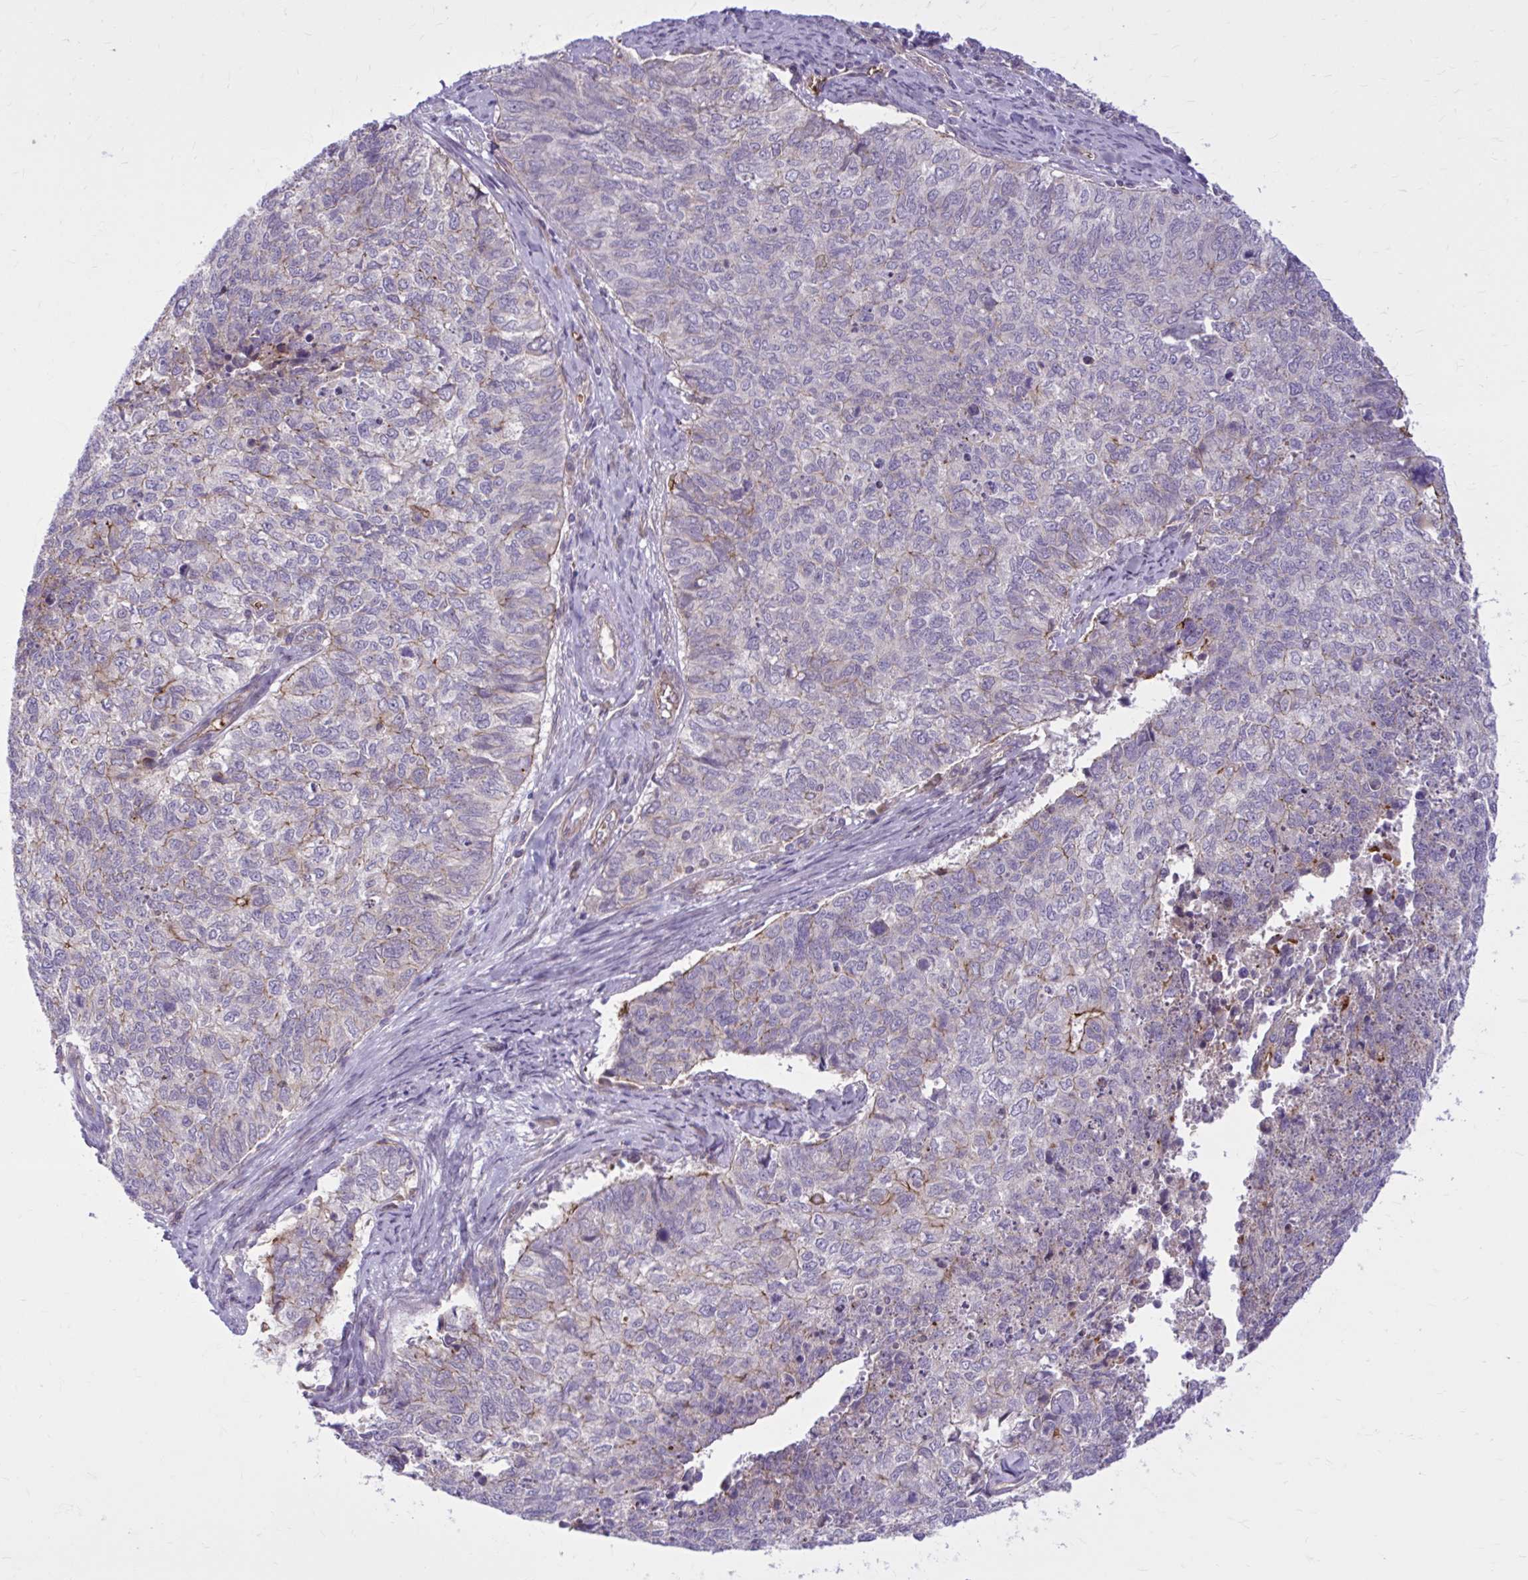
{"staining": {"intensity": "negative", "quantity": "none", "location": "none"}, "tissue": "cervical cancer", "cell_type": "Tumor cells", "image_type": "cancer", "snomed": [{"axis": "morphology", "description": "Adenocarcinoma, NOS"}, {"axis": "topography", "description": "Cervix"}], "caption": "Tumor cells are negative for brown protein staining in cervical cancer.", "gene": "SNF8", "patient": {"sex": "female", "age": 63}}